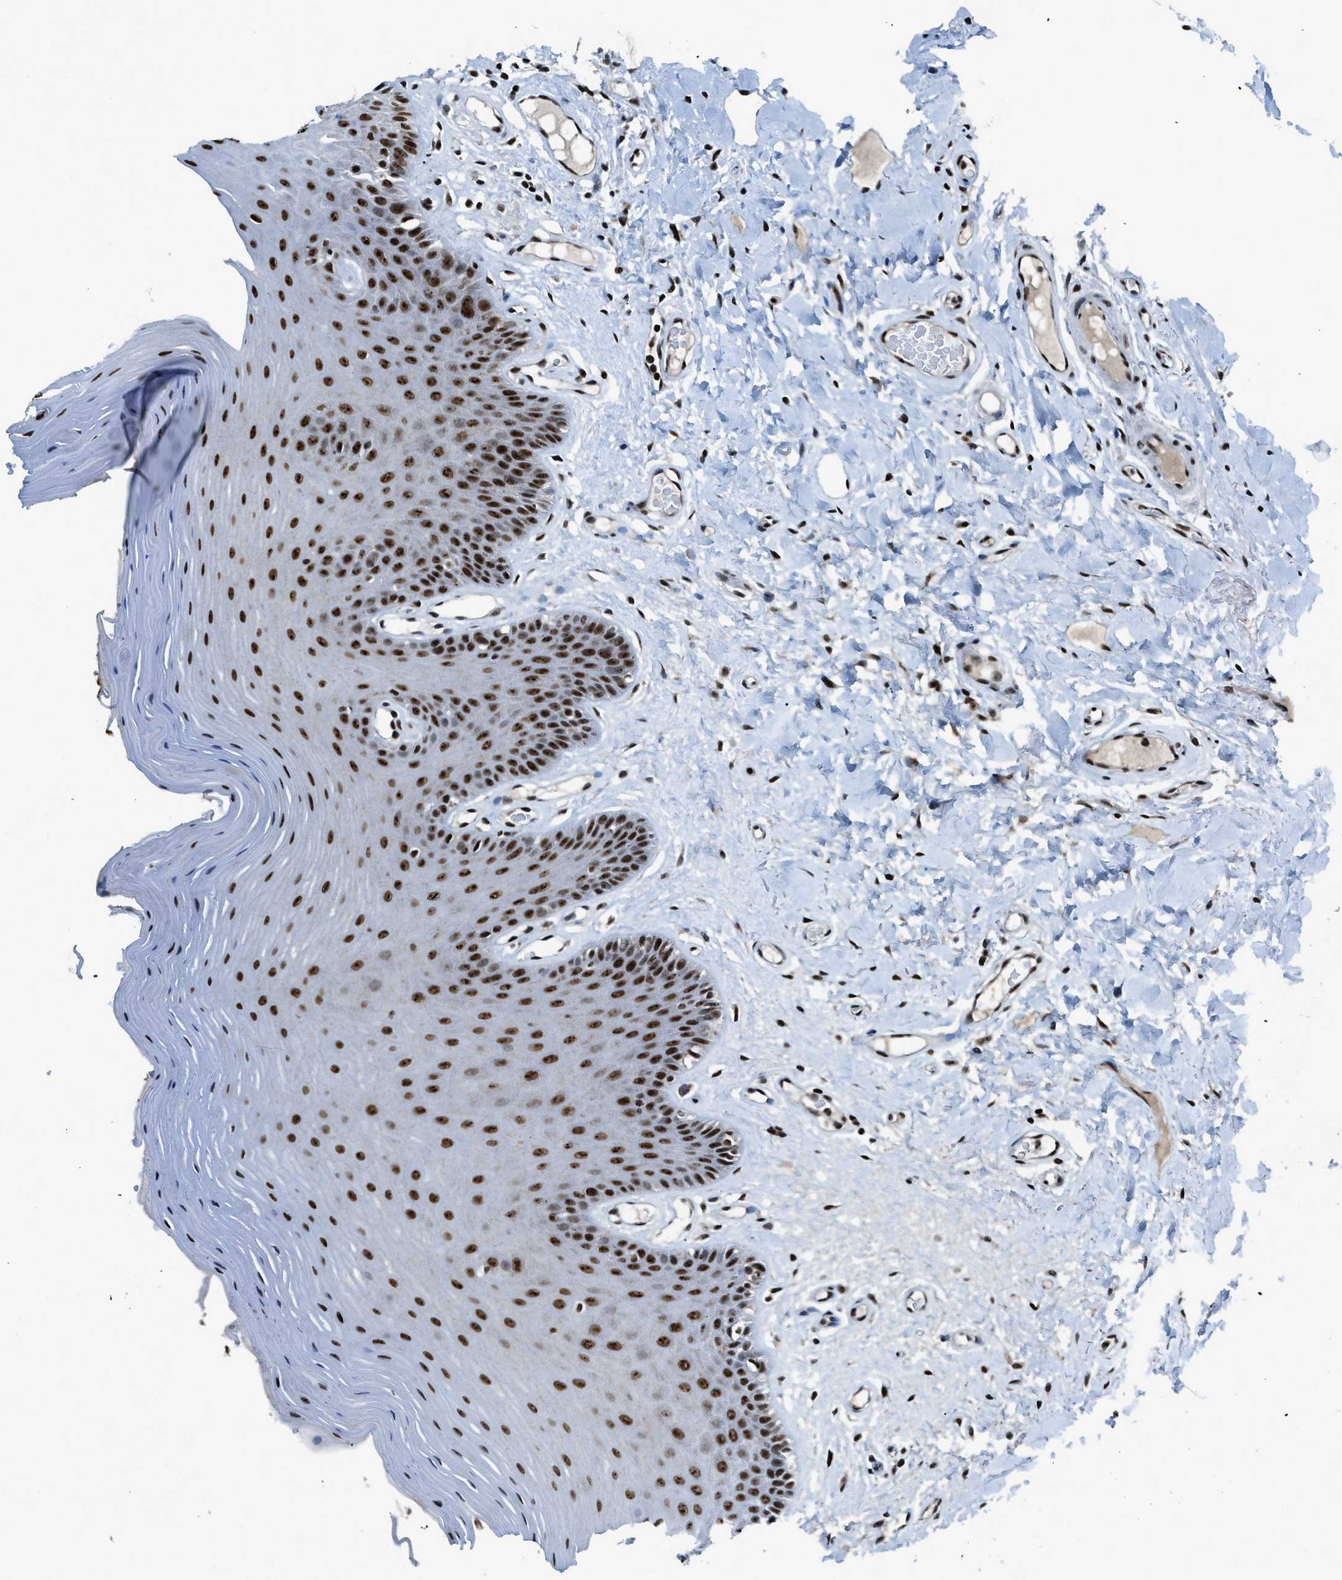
{"staining": {"intensity": "strong", "quantity": ">75%", "location": "nuclear"}, "tissue": "oral mucosa", "cell_type": "Squamous epithelial cells", "image_type": "normal", "snomed": [{"axis": "morphology", "description": "Normal tissue, NOS"}, {"axis": "morphology", "description": "Squamous cell carcinoma, NOS"}, {"axis": "topography", "description": "Skeletal muscle"}, {"axis": "topography", "description": "Adipose tissue"}, {"axis": "topography", "description": "Vascular tissue"}, {"axis": "topography", "description": "Oral tissue"}, {"axis": "topography", "description": "Peripheral nerve tissue"}, {"axis": "topography", "description": "Head-Neck"}], "caption": "Oral mucosa stained for a protein (brown) shows strong nuclear positive expression in about >75% of squamous epithelial cells.", "gene": "RAD51B", "patient": {"sex": "male", "age": 71}}